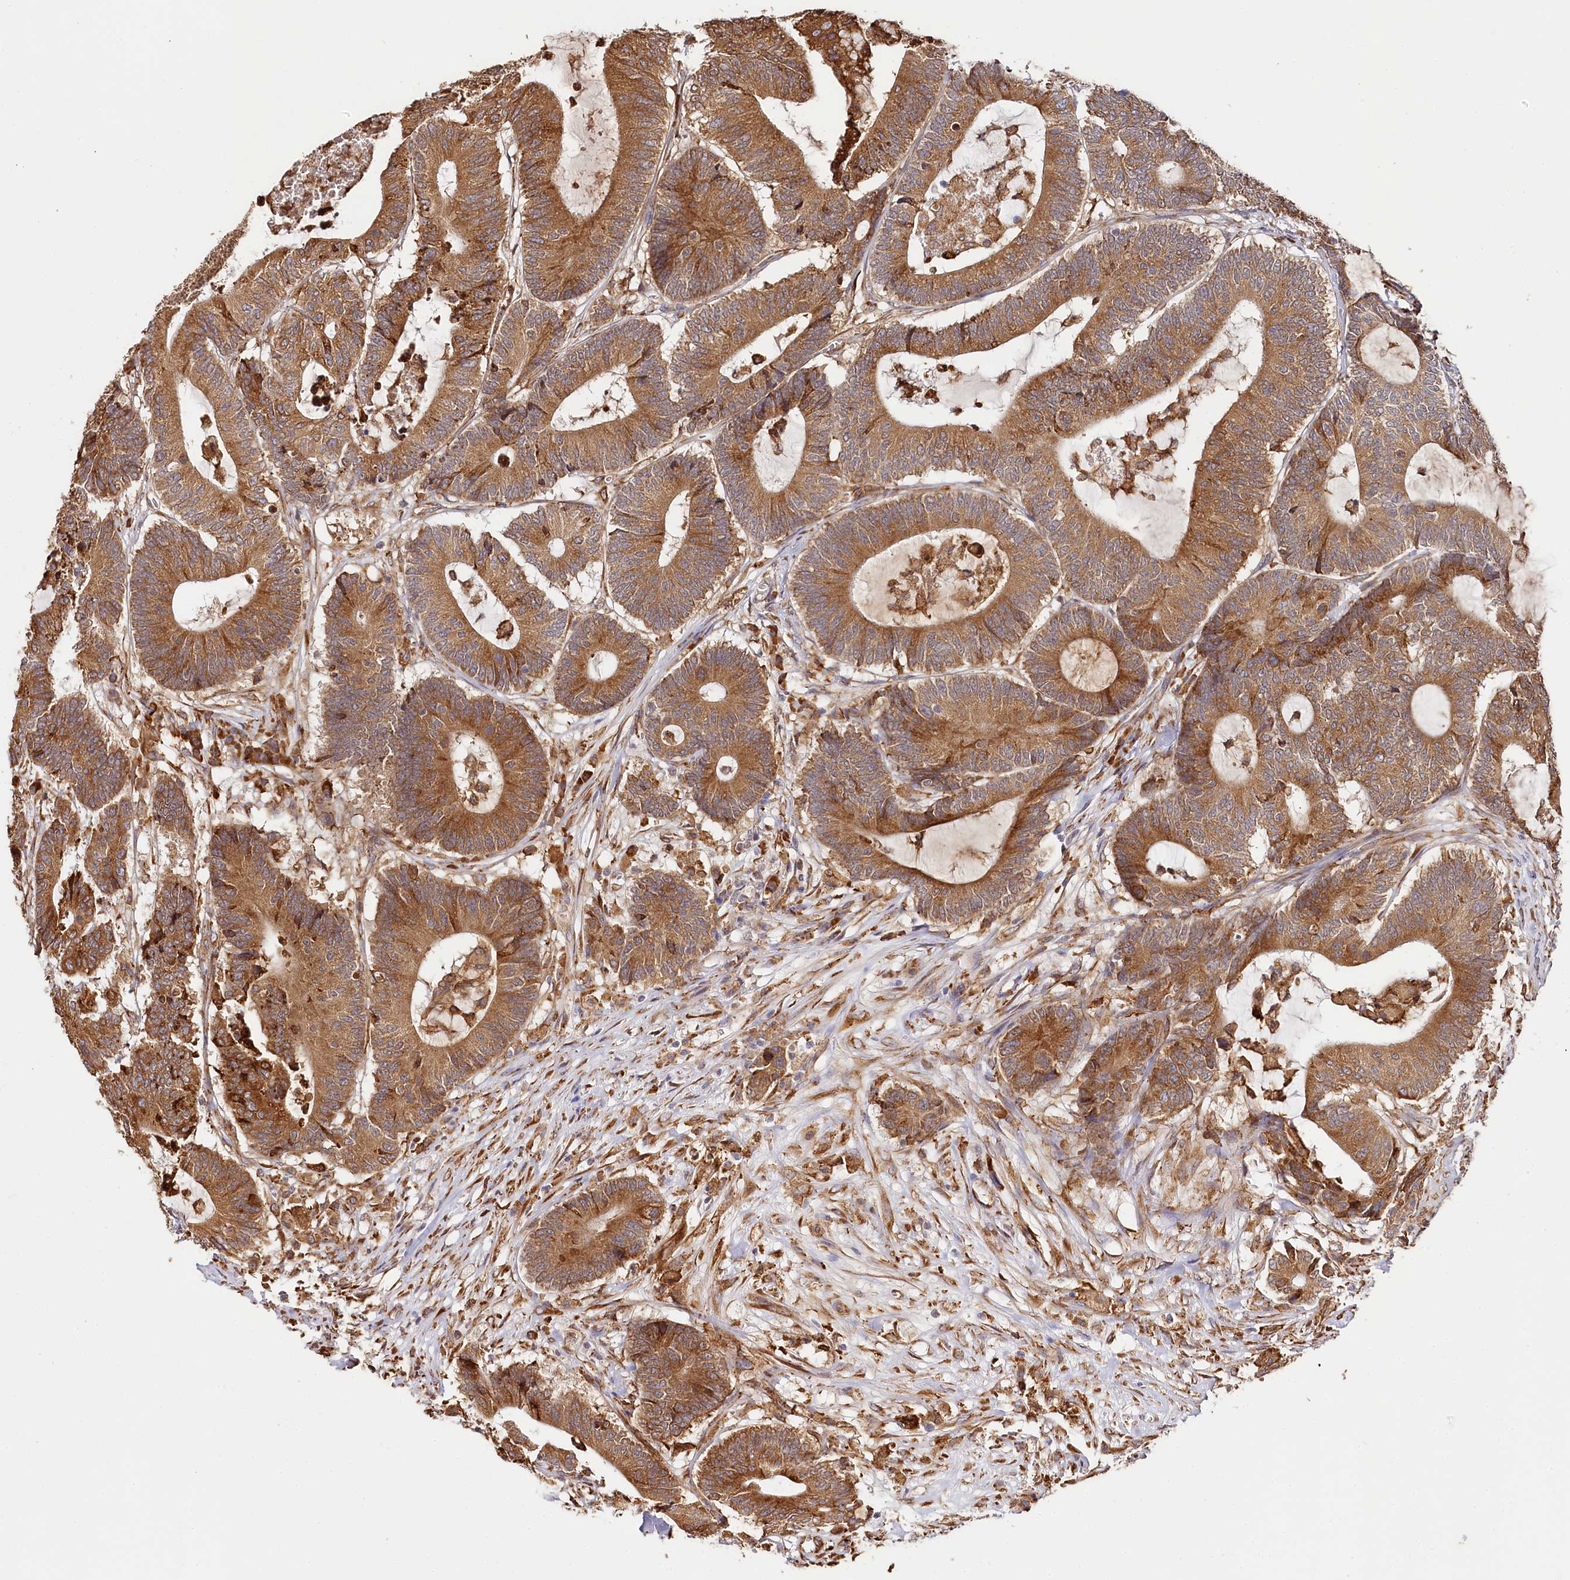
{"staining": {"intensity": "strong", "quantity": ">75%", "location": "cytoplasmic/membranous"}, "tissue": "colorectal cancer", "cell_type": "Tumor cells", "image_type": "cancer", "snomed": [{"axis": "morphology", "description": "Adenocarcinoma, NOS"}, {"axis": "topography", "description": "Colon"}], "caption": "DAB immunohistochemical staining of human adenocarcinoma (colorectal) displays strong cytoplasmic/membranous protein positivity in approximately >75% of tumor cells. The staining was performed using DAB (3,3'-diaminobenzidine) to visualize the protein expression in brown, while the nuclei were stained in blue with hematoxylin (Magnification: 20x).", "gene": "VEGFA", "patient": {"sex": "female", "age": 84}}